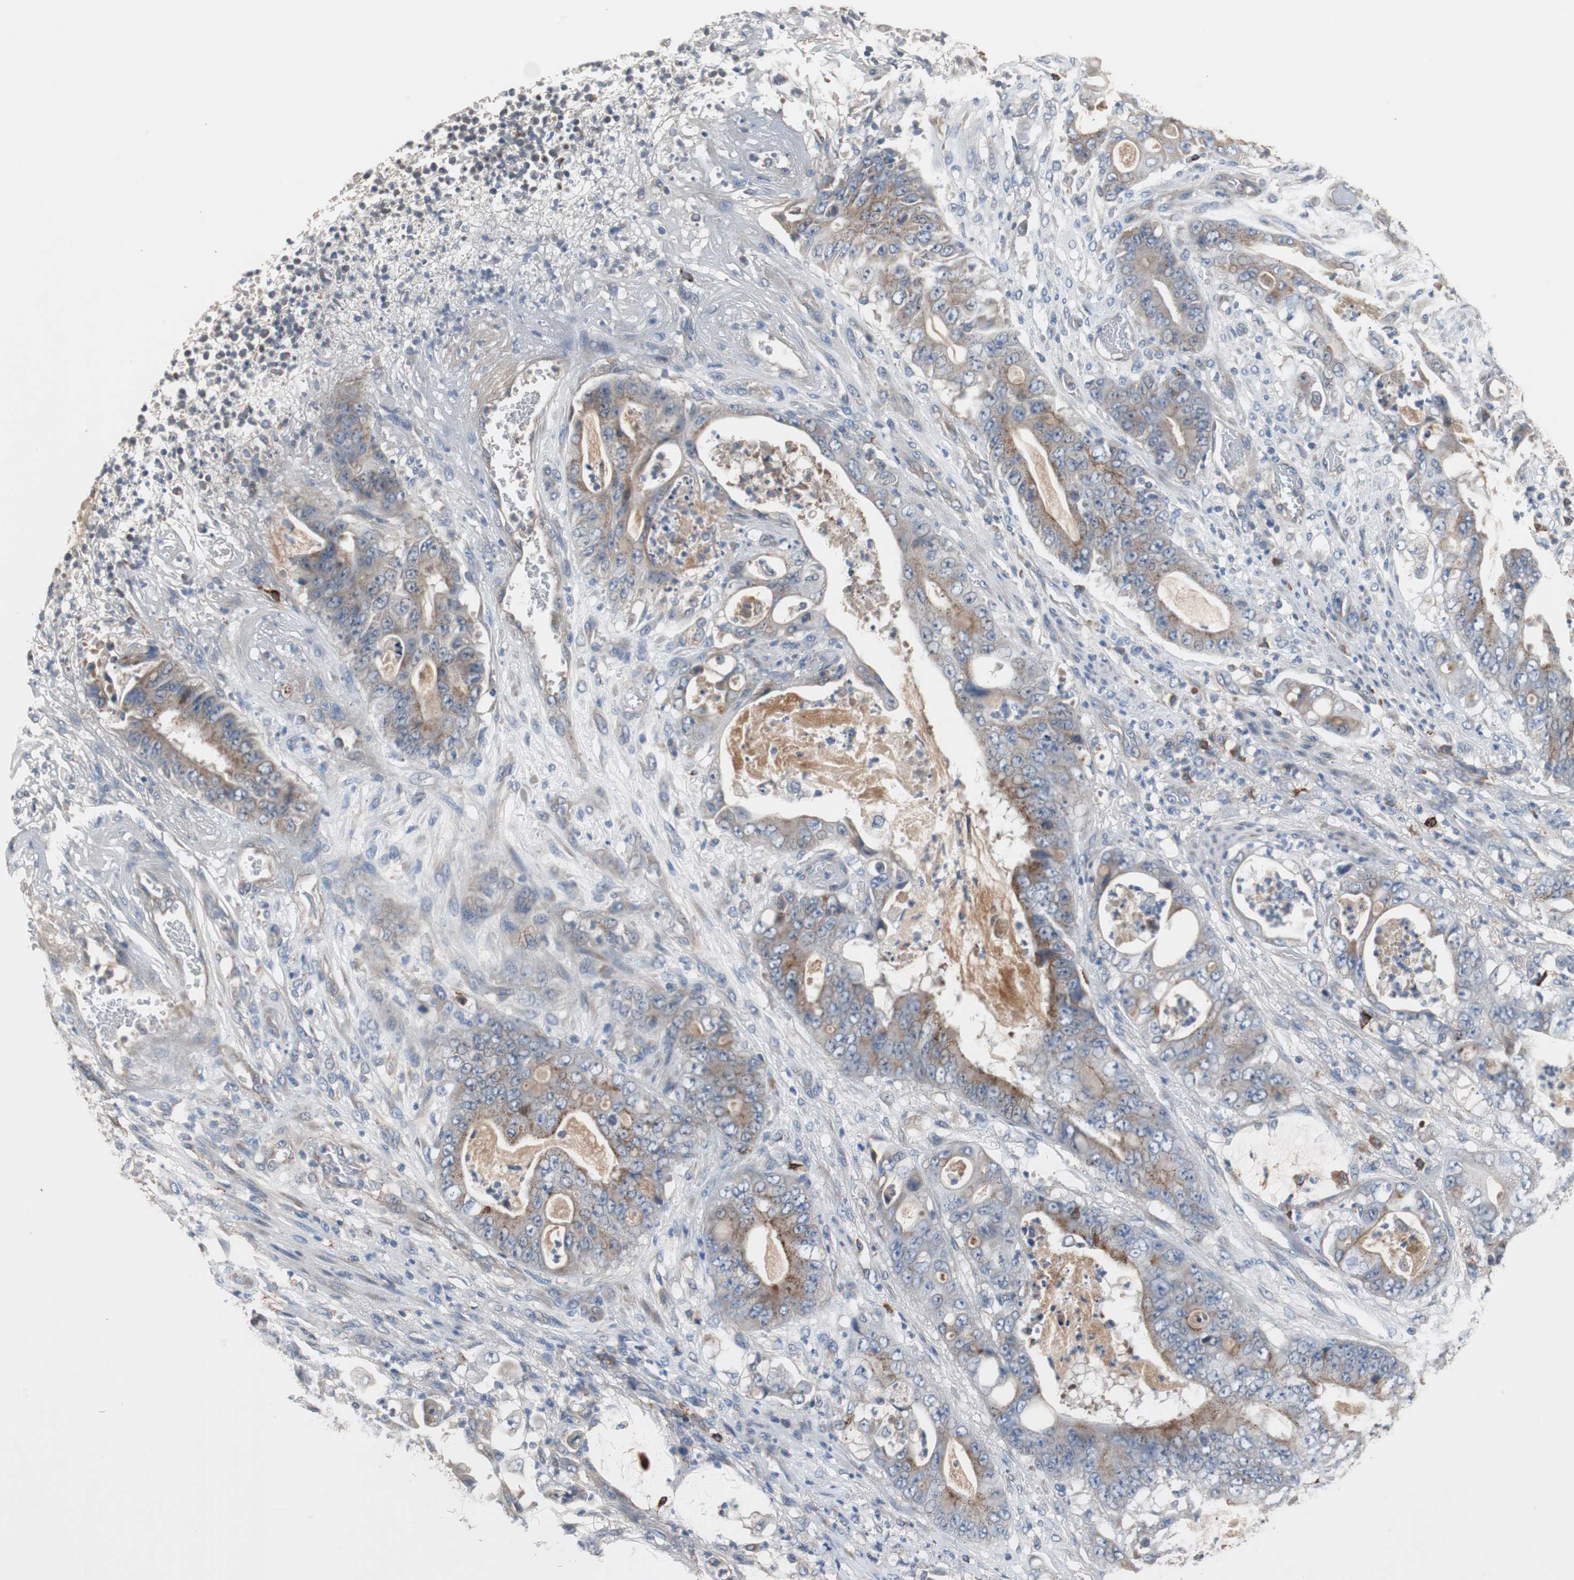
{"staining": {"intensity": "weak", "quantity": "25%-75%", "location": "cytoplasmic/membranous"}, "tissue": "stomach cancer", "cell_type": "Tumor cells", "image_type": "cancer", "snomed": [{"axis": "morphology", "description": "Adenocarcinoma, NOS"}, {"axis": "topography", "description": "Stomach"}], "caption": "Brown immunohistochemical staining in stomach cancer (adenocarcinoma) demonstrates weak cytoplasmic/membranous expression in approximately 25%-75% of tumor cells.", "gene": "SORT1", "patient": {"sex": "female", "age": 73}}